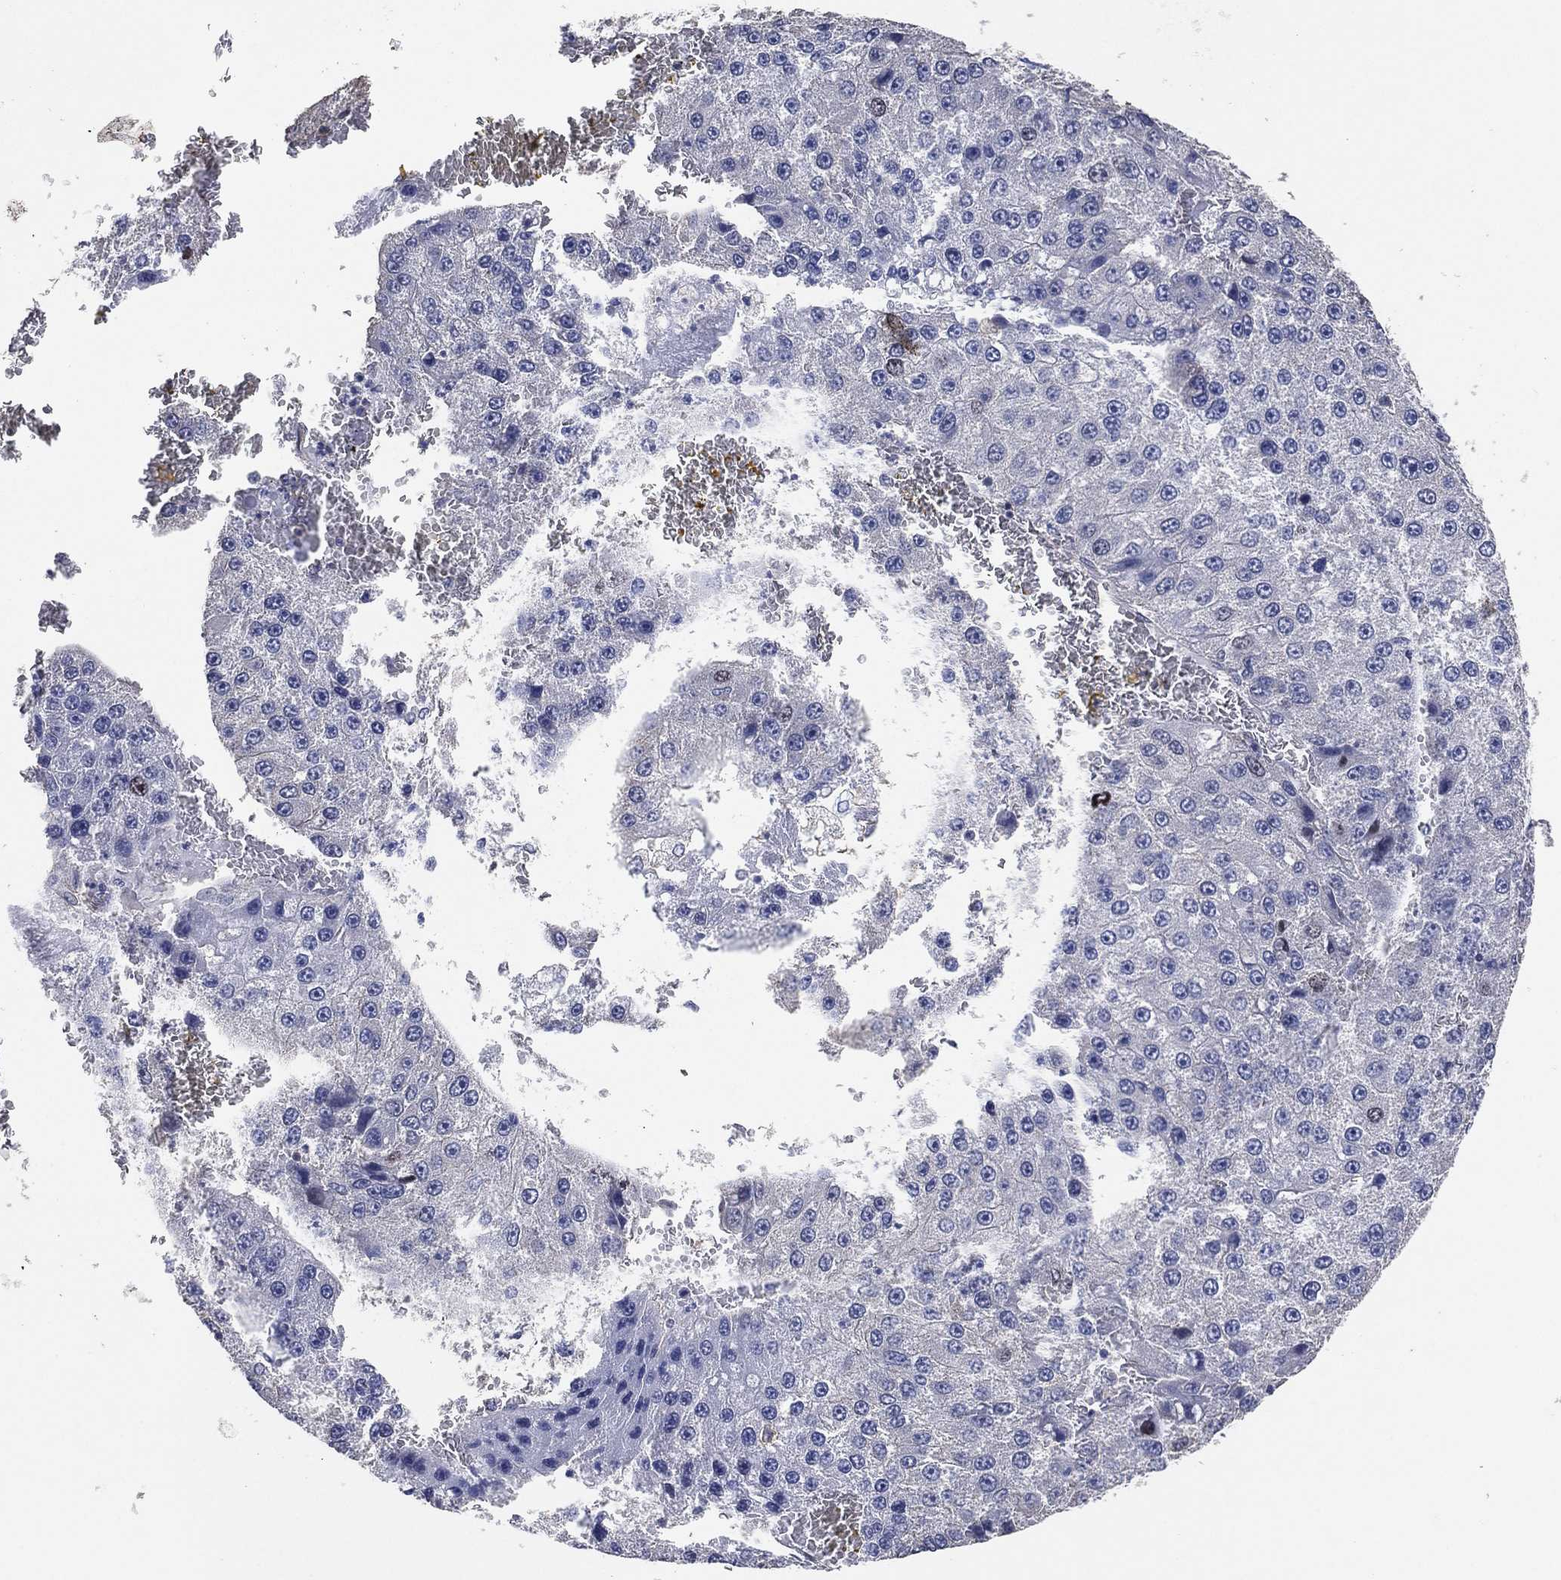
{"staining": {"intensity": "negative", "quantity": "none", "location": "none"}, "tissue": "liver cancer", "cell_type": "Tumor cells", "image_type": "cancer", "snomed": [{"axis": "morphology", "description": "Carcinoma, Hepatocellular, NOS"}, {"axis": "topography", "description": "Liver"}], "caption": "The micrograph displays no staining of tumor cells in liver hepatocellular carcinoma.", "gene": "KLK5", "patient": {"sex": "female", "age": 73}}